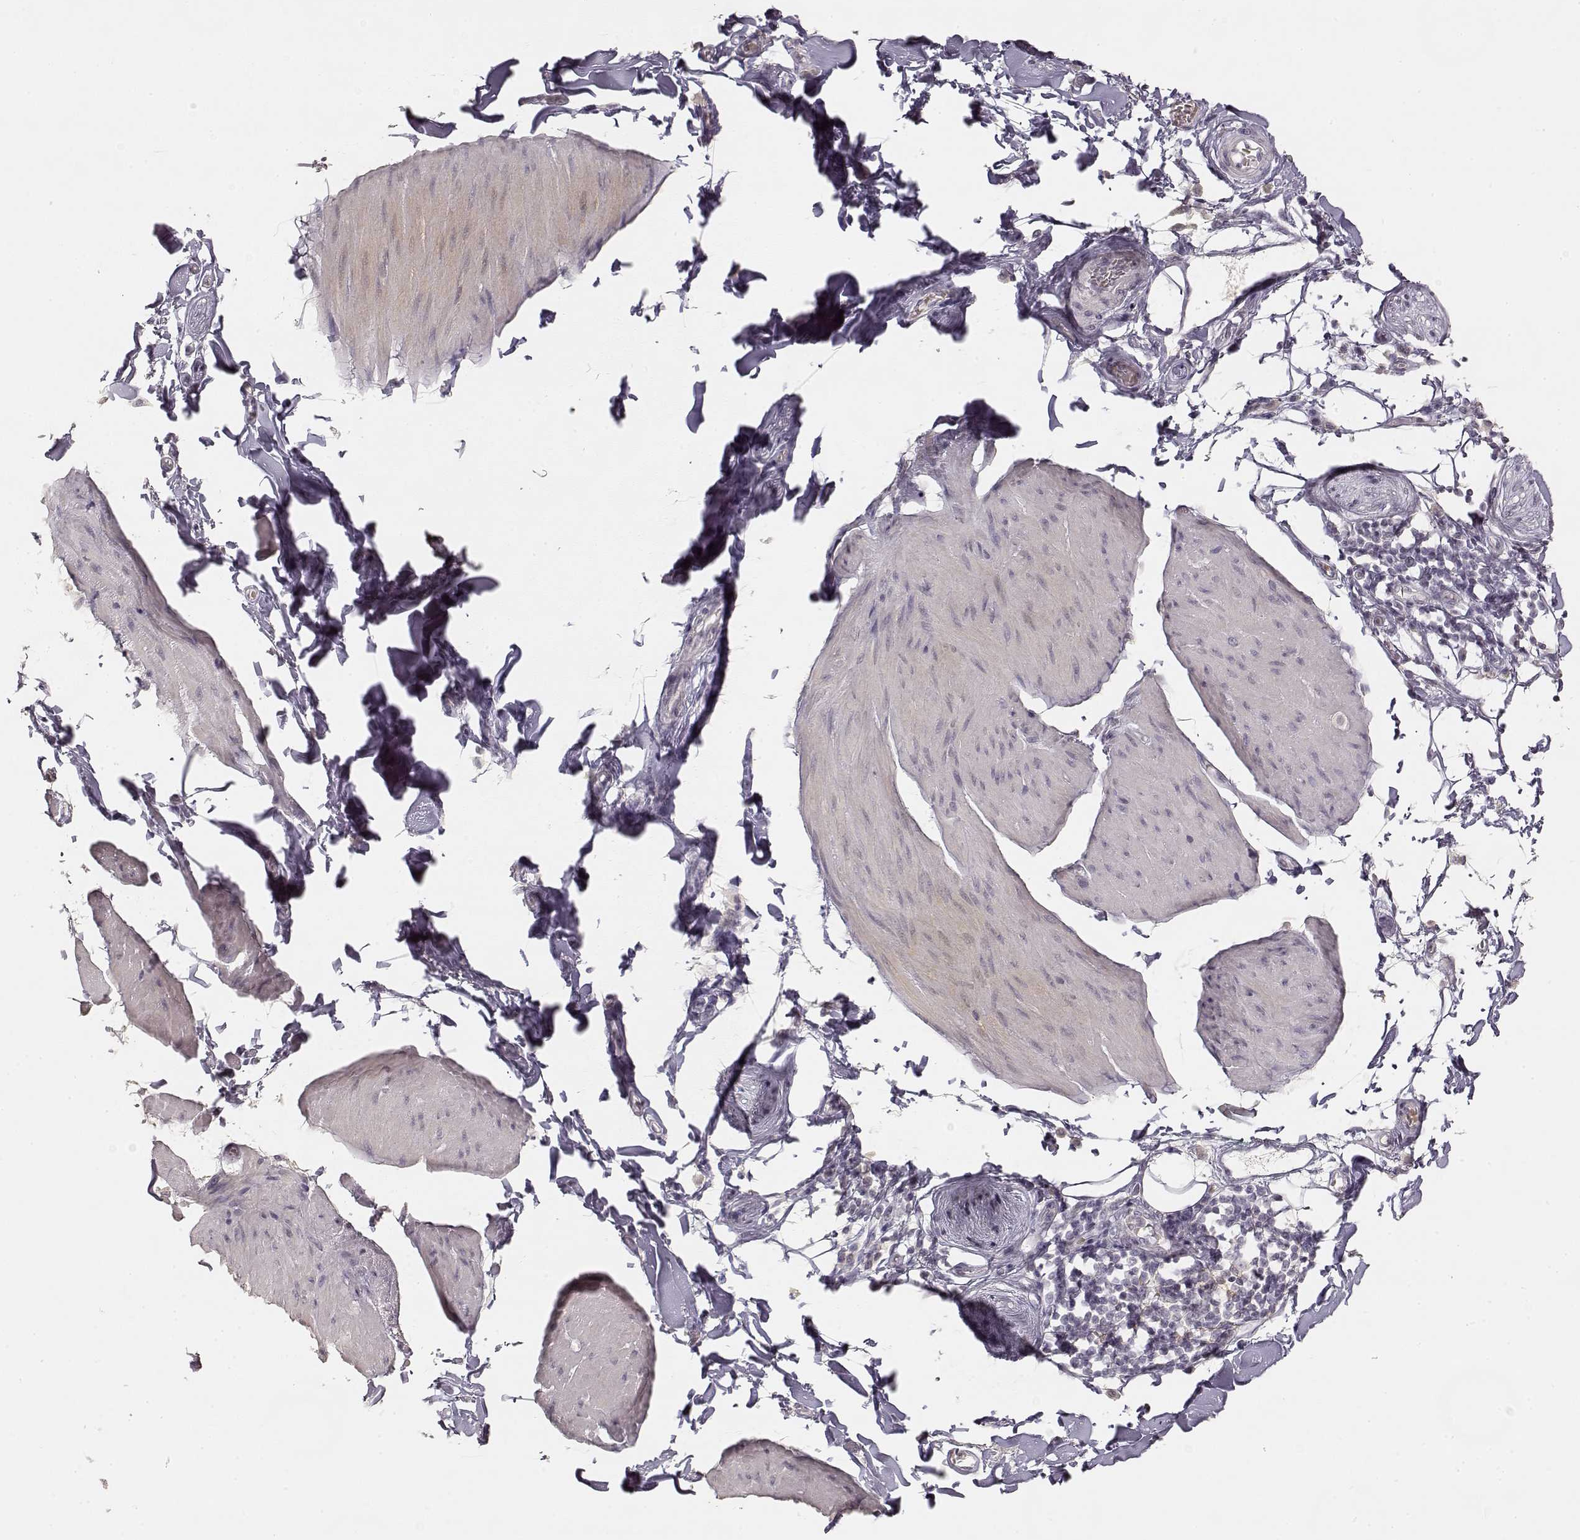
{"staining": {"intensity": "negative", "quantity": "none", "location": "none"}, "tissue": "smooth muscle", "cell_type": "Smooth muscle cells", "image_type": "normal", "snomed": [{"axis": "morphology", "description": "Normal tissue, NOS"}, {"axis": "topography", "description": "Adipose tissue"}, {"axis": "topography", "description": "Smooth muscle"}, {"axis": "topography", "description": "Peripheral nerve tissue"}], "caption": "This is an immunohistochemistry photomicrograph of benign human smooth muscle. There is no expression in smooth muscle cells.", "gene": "LAMC2", "patient": {"sex": "male", "age": 83}}